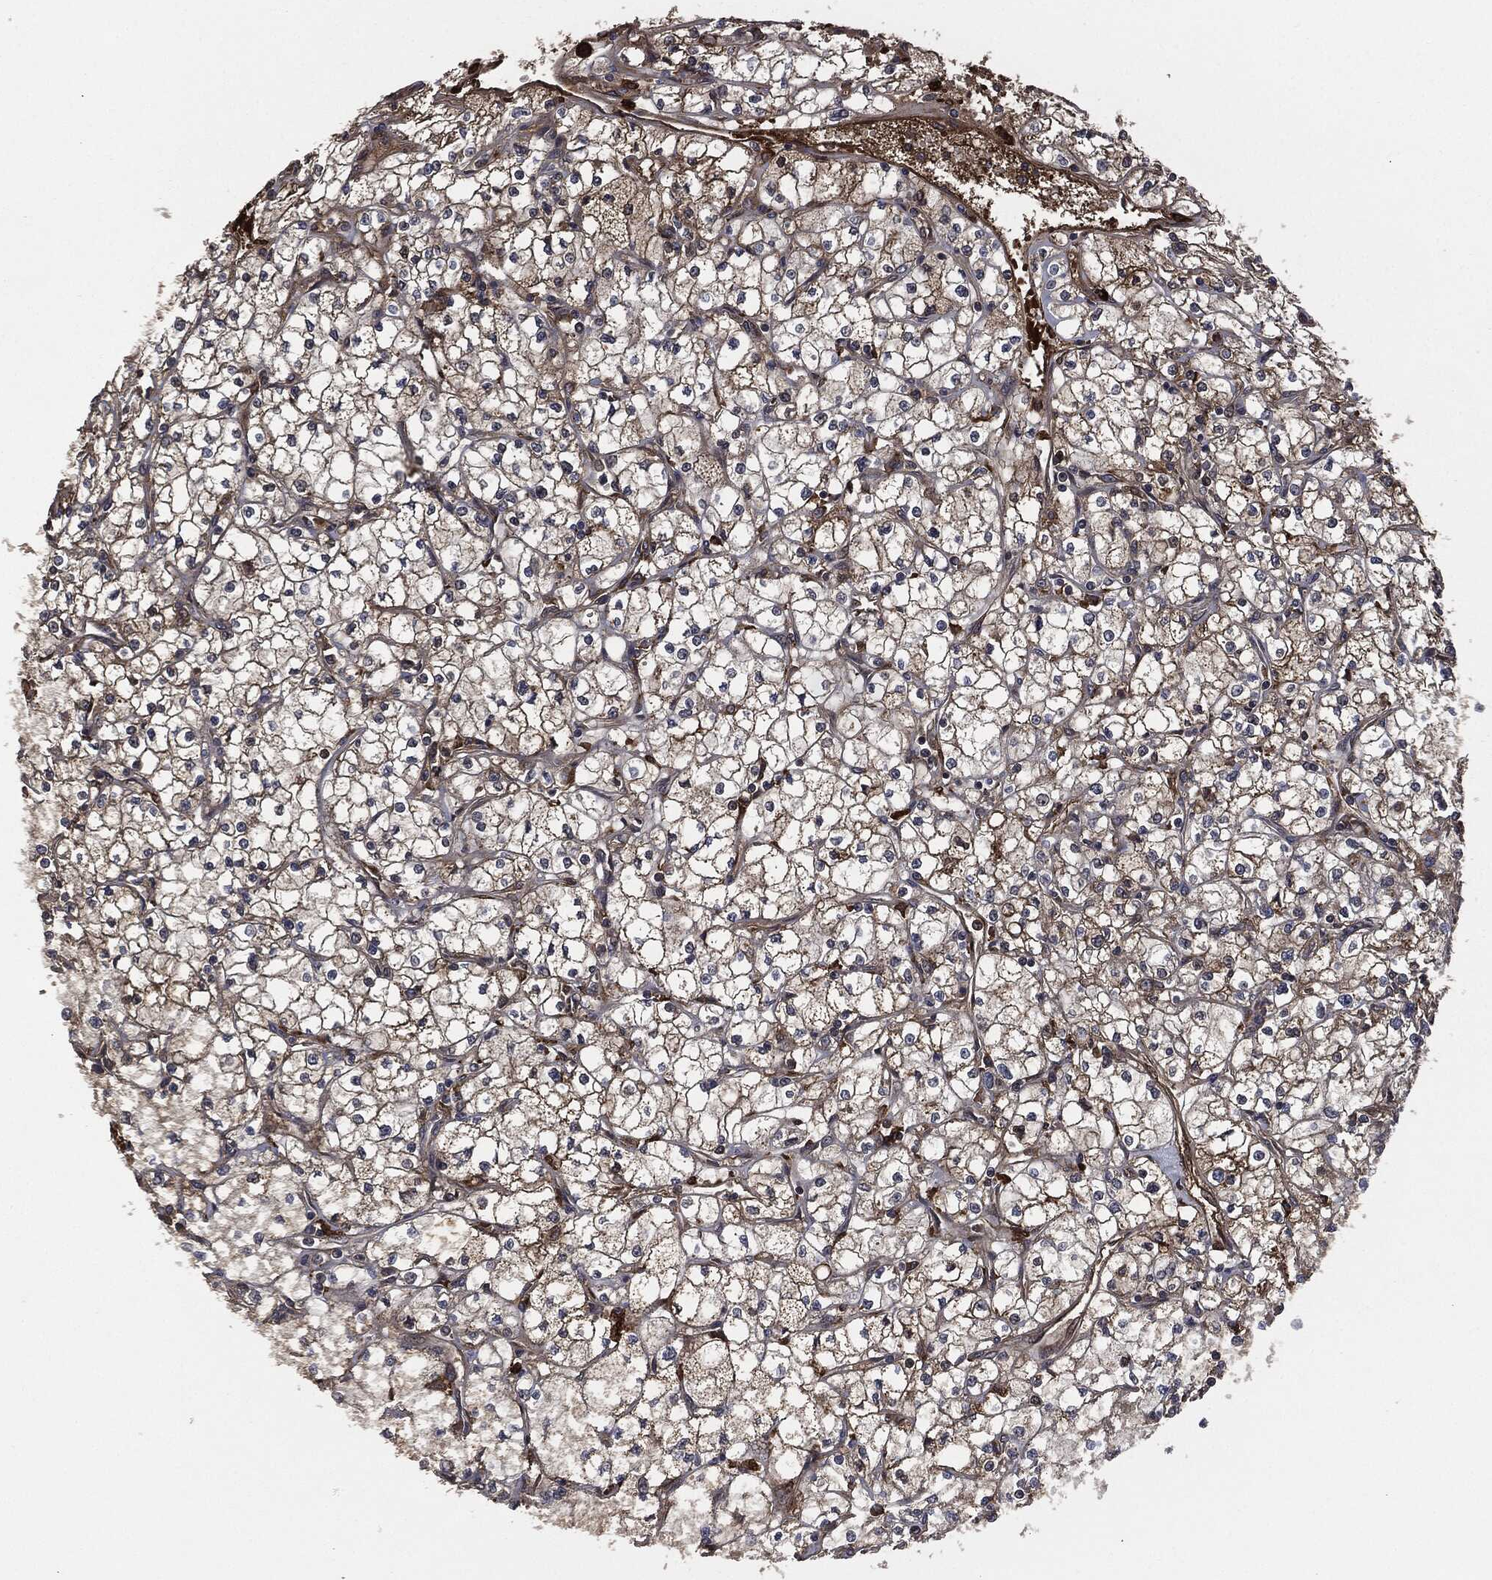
{"staining": {"intensity": "moderate", "quantity": ">75%", "location": "cytoplasmic/membranous"}, "tissue": "renal cancer", "cell_type": "Tumor cells", "image_type": "cancer", "snomed": [{"axis": "morphology", "description": "Adenocarcinoma, NOS"}, {"axis": "topography", "description": "Kidney"}], "caption": "Renal cancer (adenocarcinoma) stained for a protein (brown) demonstrates moderate cytoplasmic/membranous positive expression in approximately >75% of tumor cells.", "gene": "CRABP2", "patient": {"sex": "male", "age": 67}}